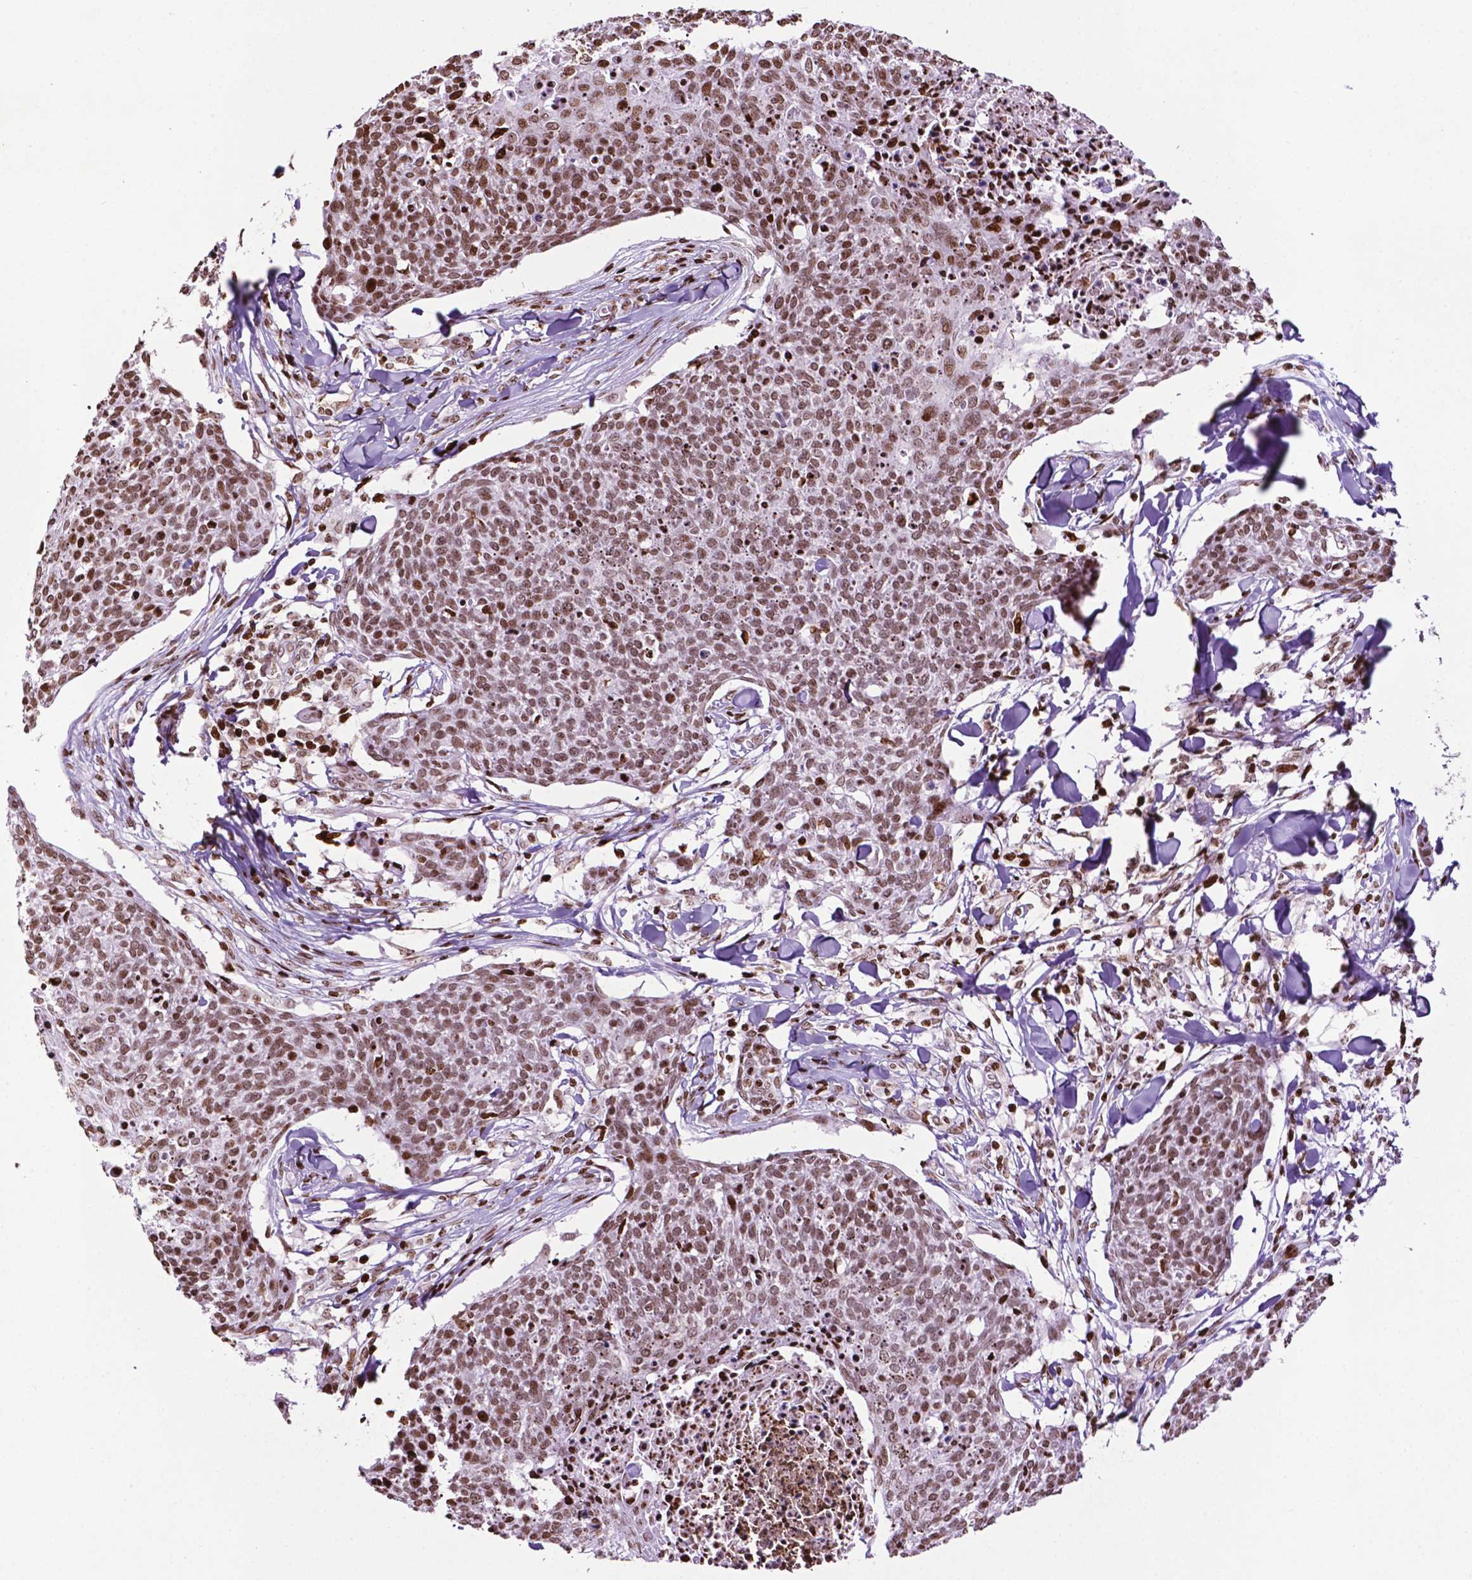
{"staining": {"intensity": "moderate", "quantity": ">75%", "location": "nuclear"}, "tissue": "skin cancer", "cell_type": "Tumor cells", "image_type": "cancer", "snomed": [{"axis": "morphology", "description": "Squamous cell carcinoma, NOS"}, {"axis": "topography", "description": "Skin"}, {"axis": "topography", "description": "Vulva"}], "caption": "Immunohistochemistry (IHC) of skin squamous cell carcinoma shows medium levels of moderate nuclear expression in about >75% of tumor cells.", "gene": "TMEM250", "patient": {"sex": "female", "age": 75}}